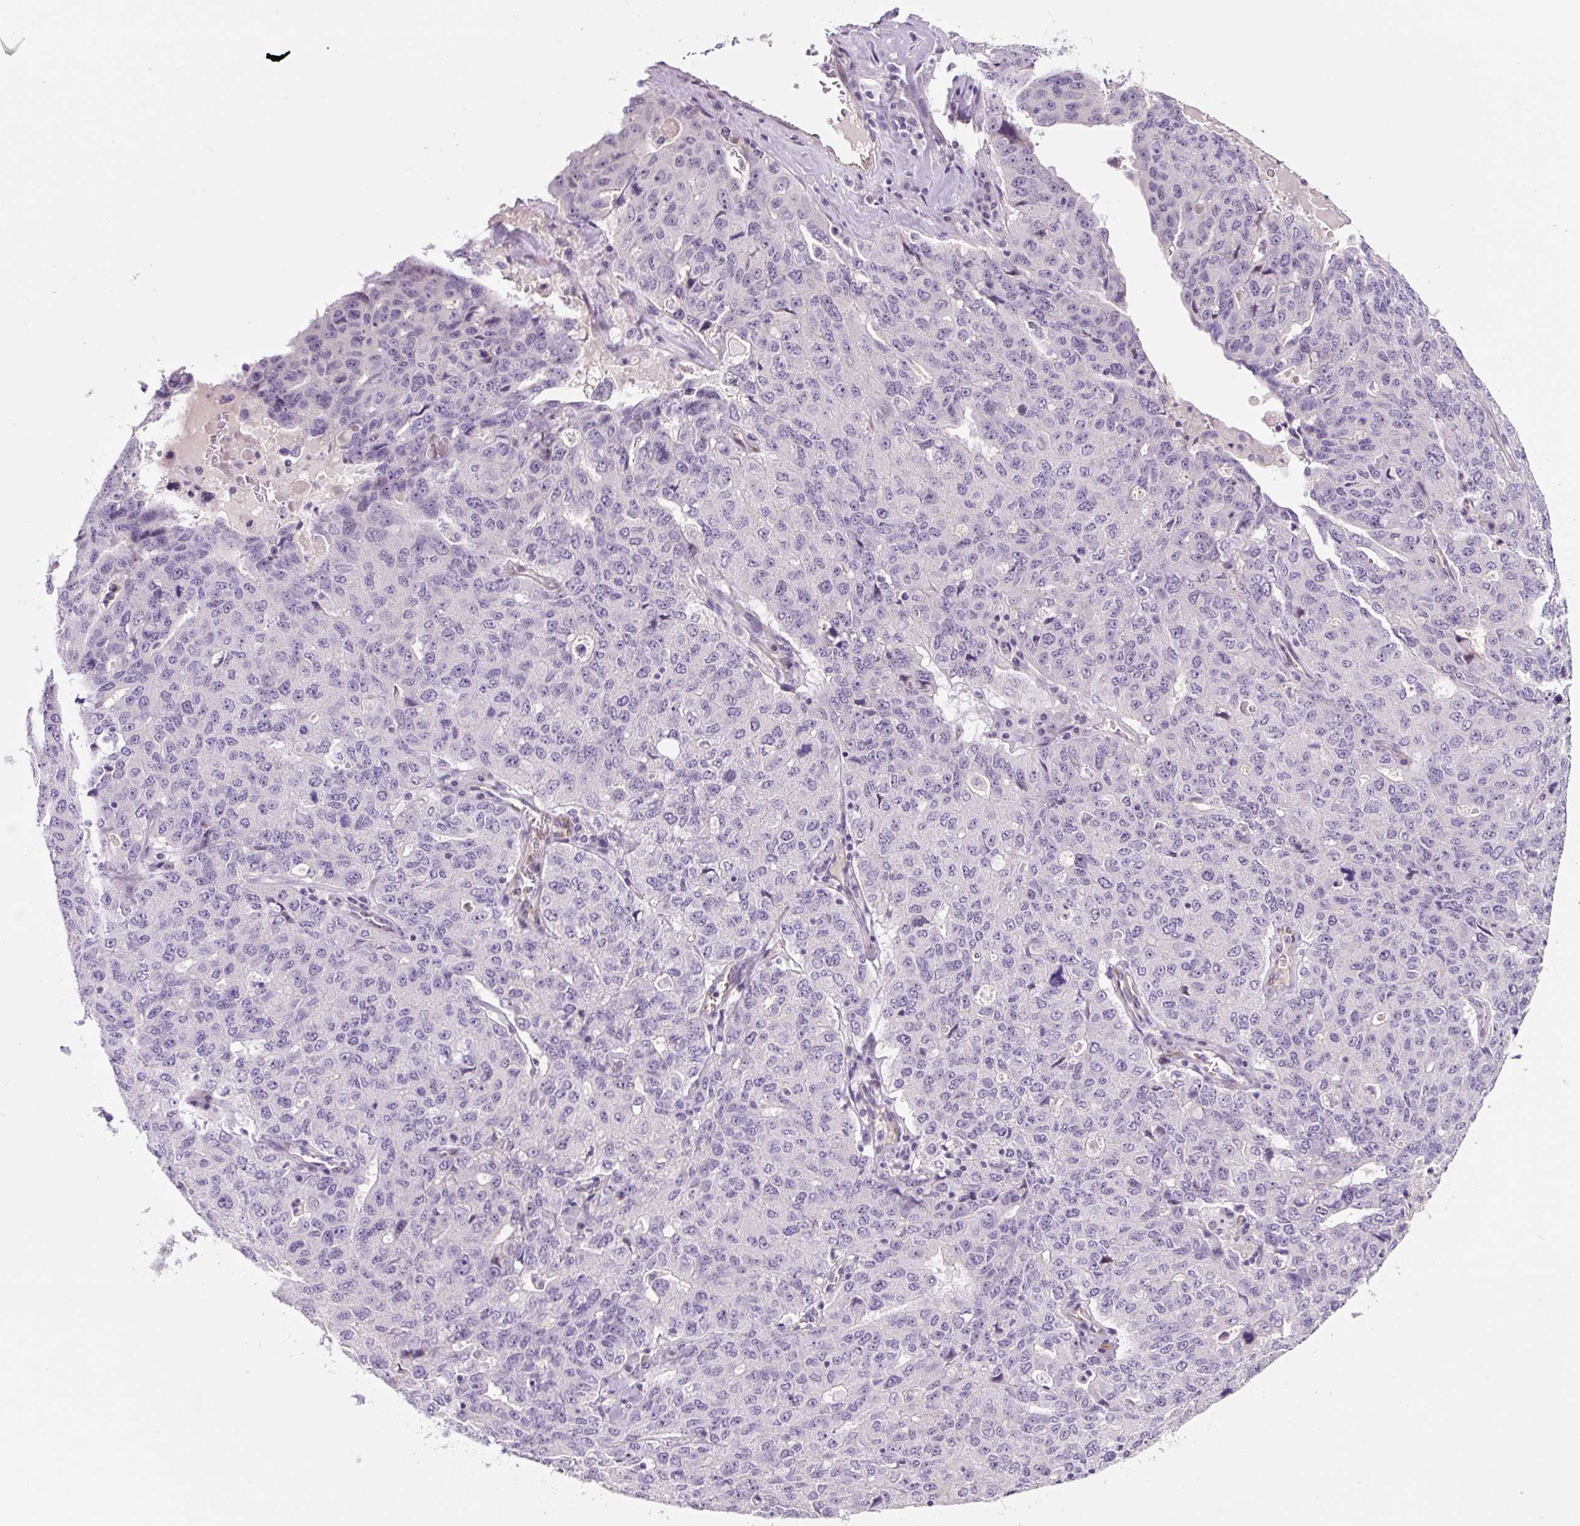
{"staining": {"intensity": "negative", "quantity": "none", "location": "none"}, "tissue": "ovarian cancer", "cell_type": "Tumor cells", "image_type": "cancer", "snomed": [{"axis": "morphology", "description": "Carcinoma, endometroid"}, {"axis": "topography", "description": "Ovary"}], "caption": "Immunohistochemistry of ovarian endometroid carcinoma displays no expression in tumor cells.", "gene": "CCL25", "patient": {"sex": "female", "age": 62}}